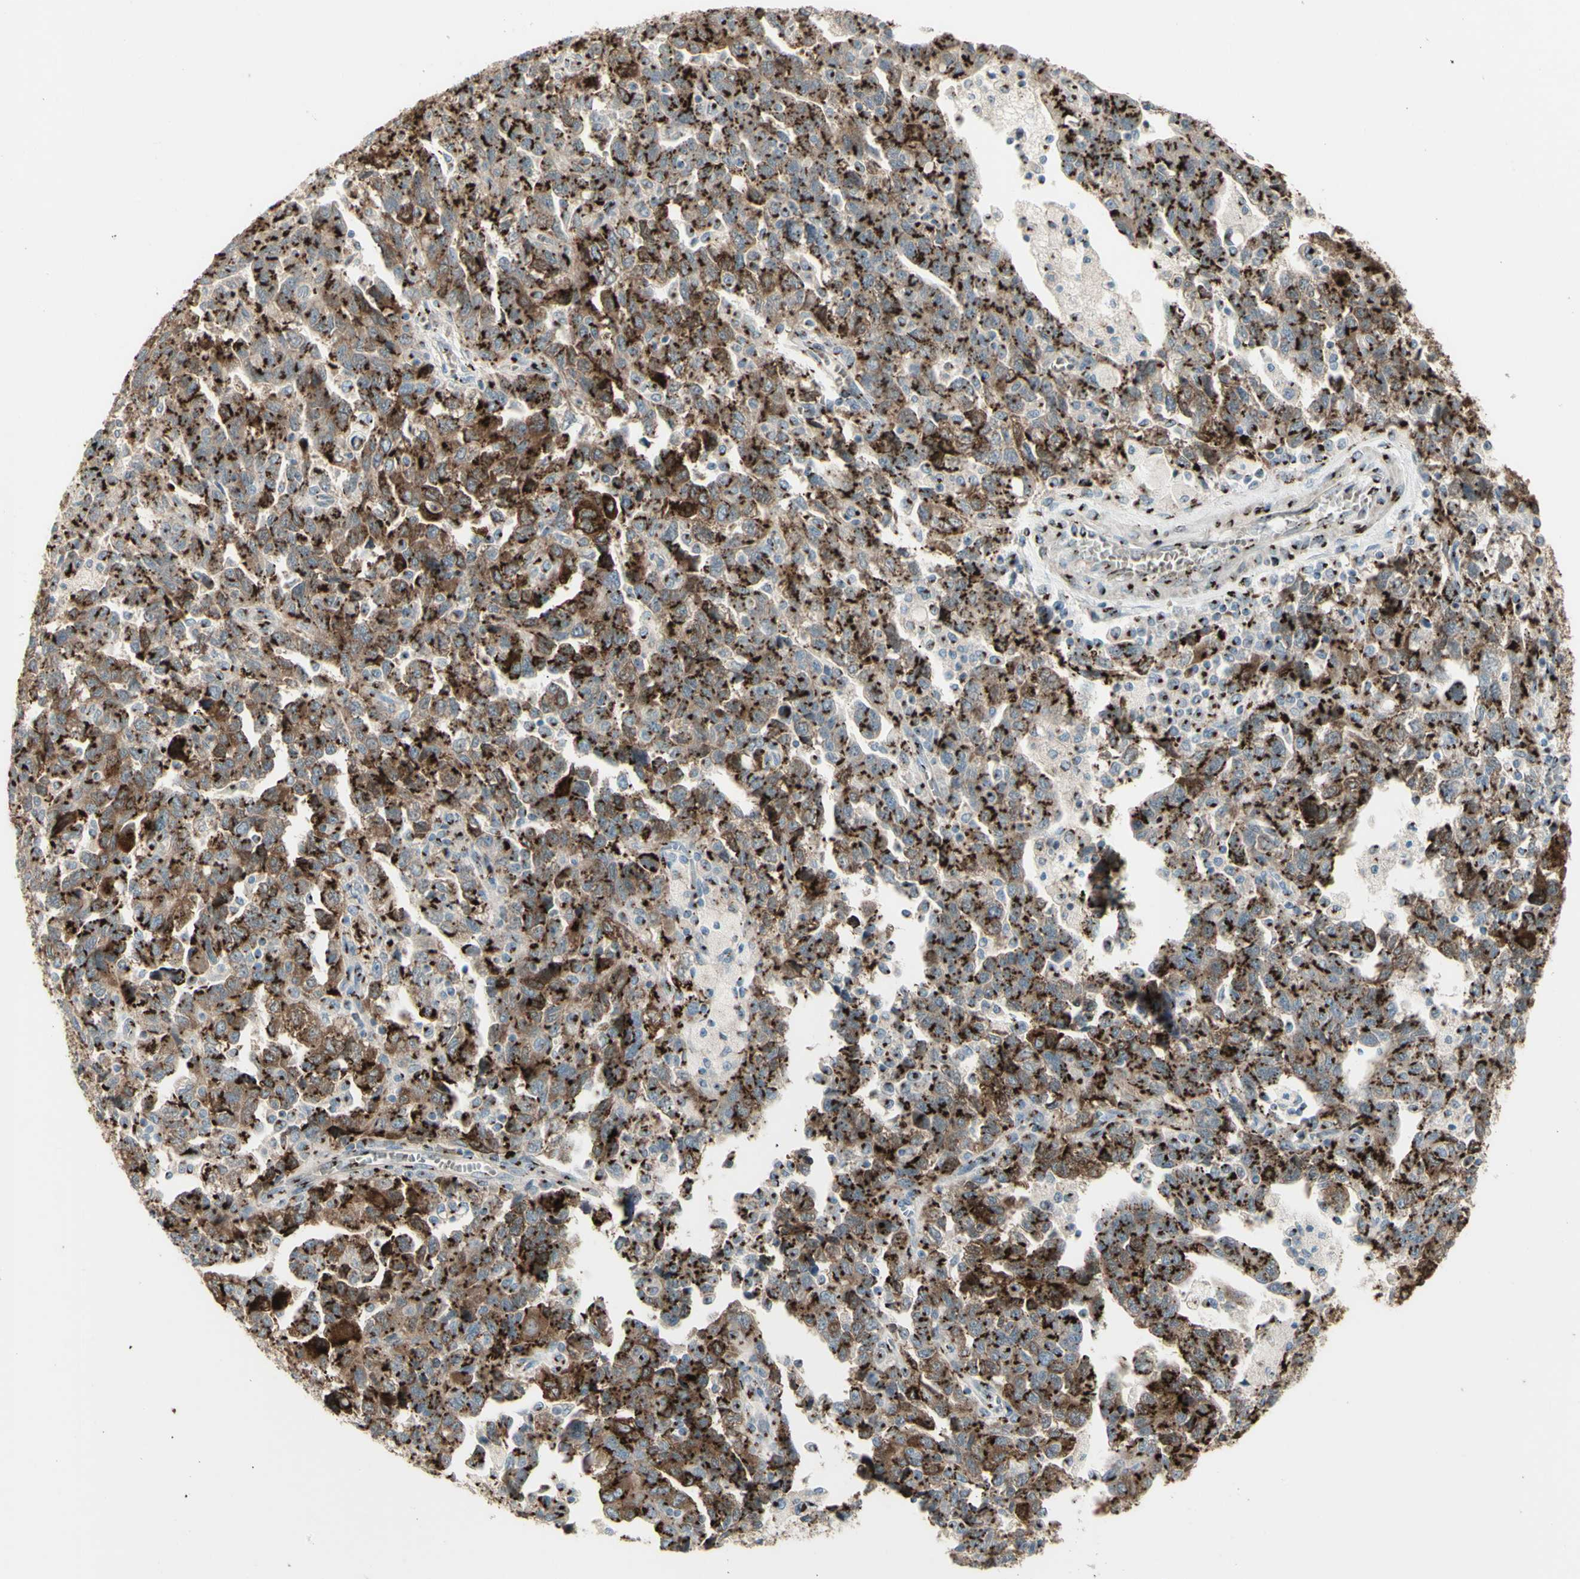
{"staining": {"intensity": "strong", "quantity": ">75%", "location": "cytoplasmic/membranous"}, "tissue": "ovarian cancer", "cell_type": "Tumor cells", "image_type": "cancer", "snomed": [{"axis": "morphology", "description": "Carcinoma, NOS"}, {"axis": "morphology", "description": "Cystadenocarcinoma, serous, NOS"}, {"axis": "topography", "description": "Ovary"}], "caption": "Carcinoma (ovarian) stained for a protein shows strong cytoplasmic/membranous positivity in tumor cells.", "gene": "BPNT2", "patient": {"sex": "female", "age": 69}}